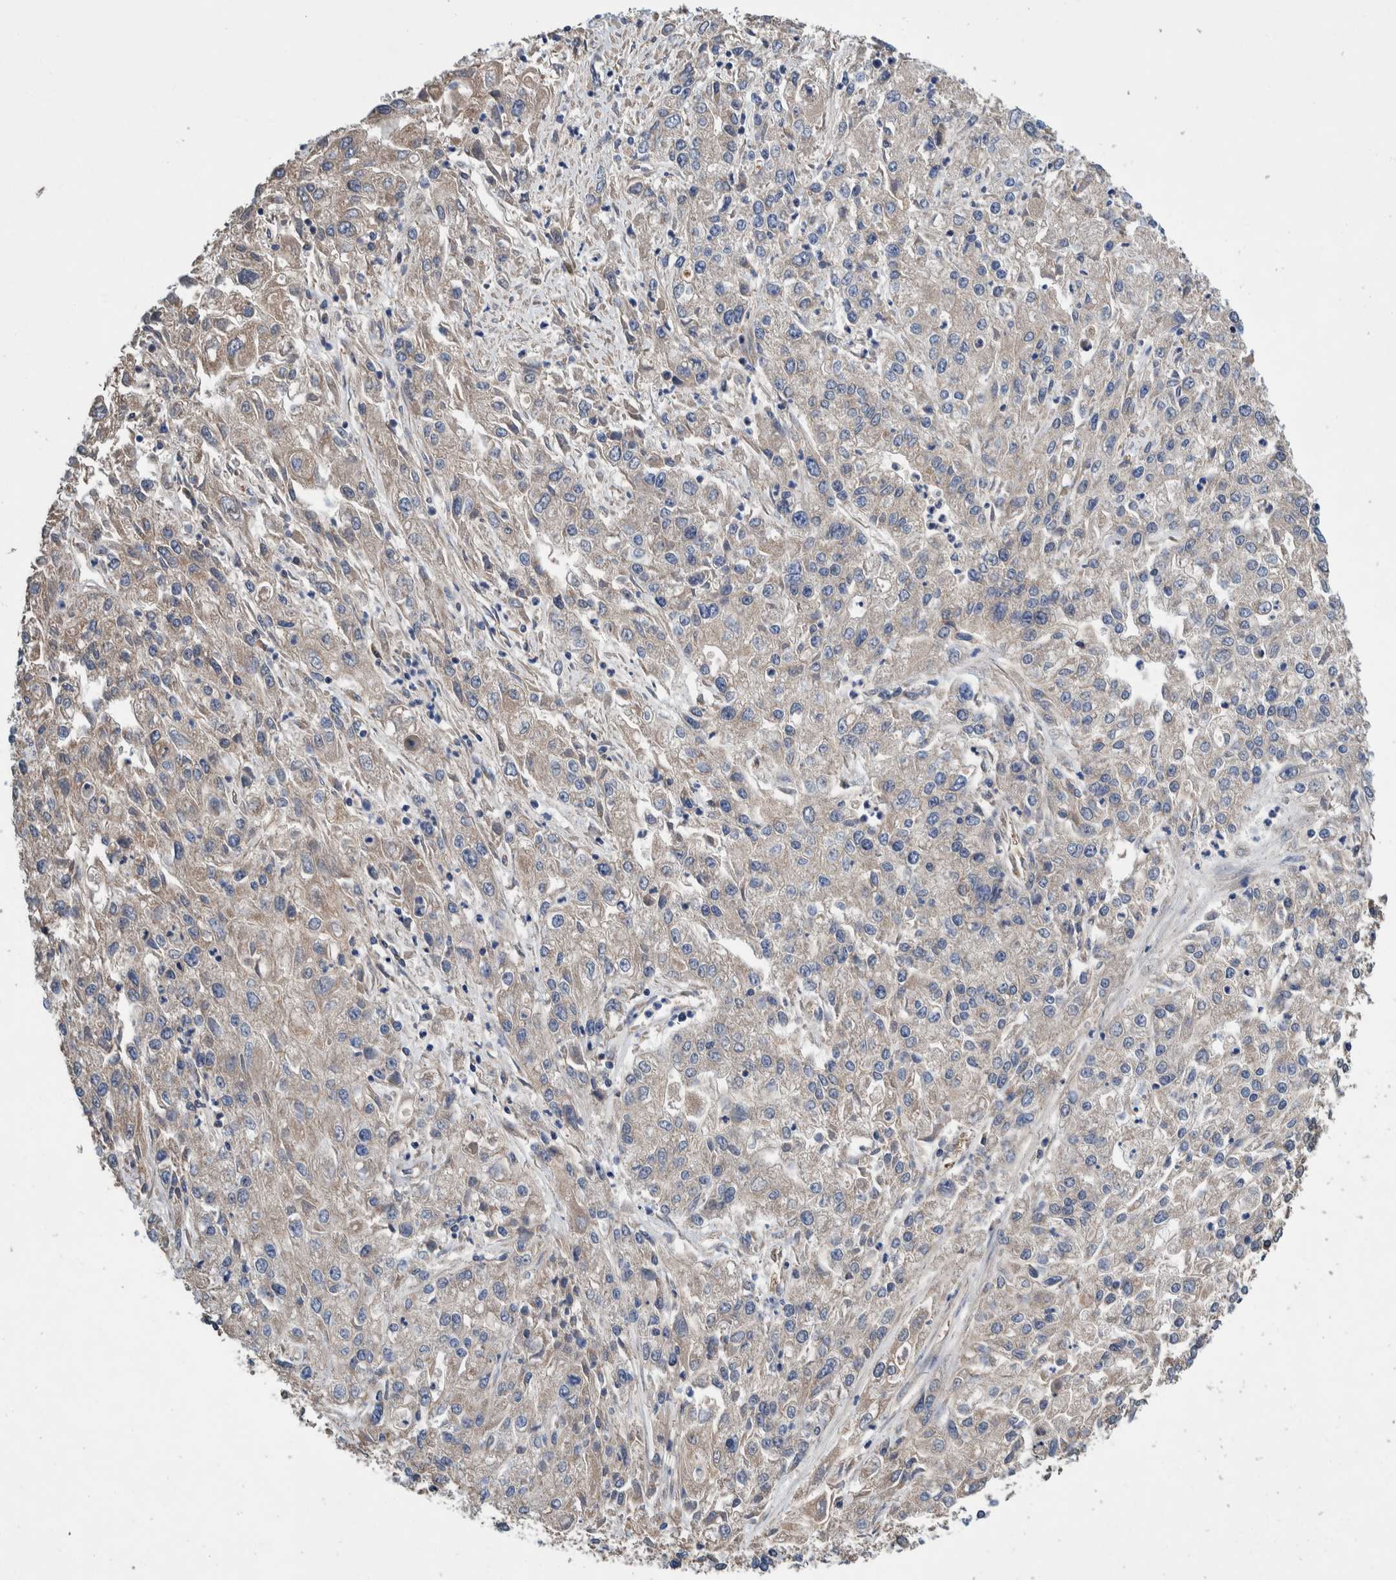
{"staining": {"intensity": "weak", "quantity": "<25%", "location": "cytoplasmic/membranous"}, "tissue": "endometrial cancer", "cell_type": "Tumor cells", "image_type": "cancer", "snomed": [{"axis": "morphology", "description": "Adenocarcinoma, NOS"}, {"axis": "topography", "description": "Endometrium"}], "caption": "Tumor cells are negative for brown protein staining in adenocarcinoma (endometrial).", "gene": "PIK3R6", "patient": {"sex": "female", "age": 49}}